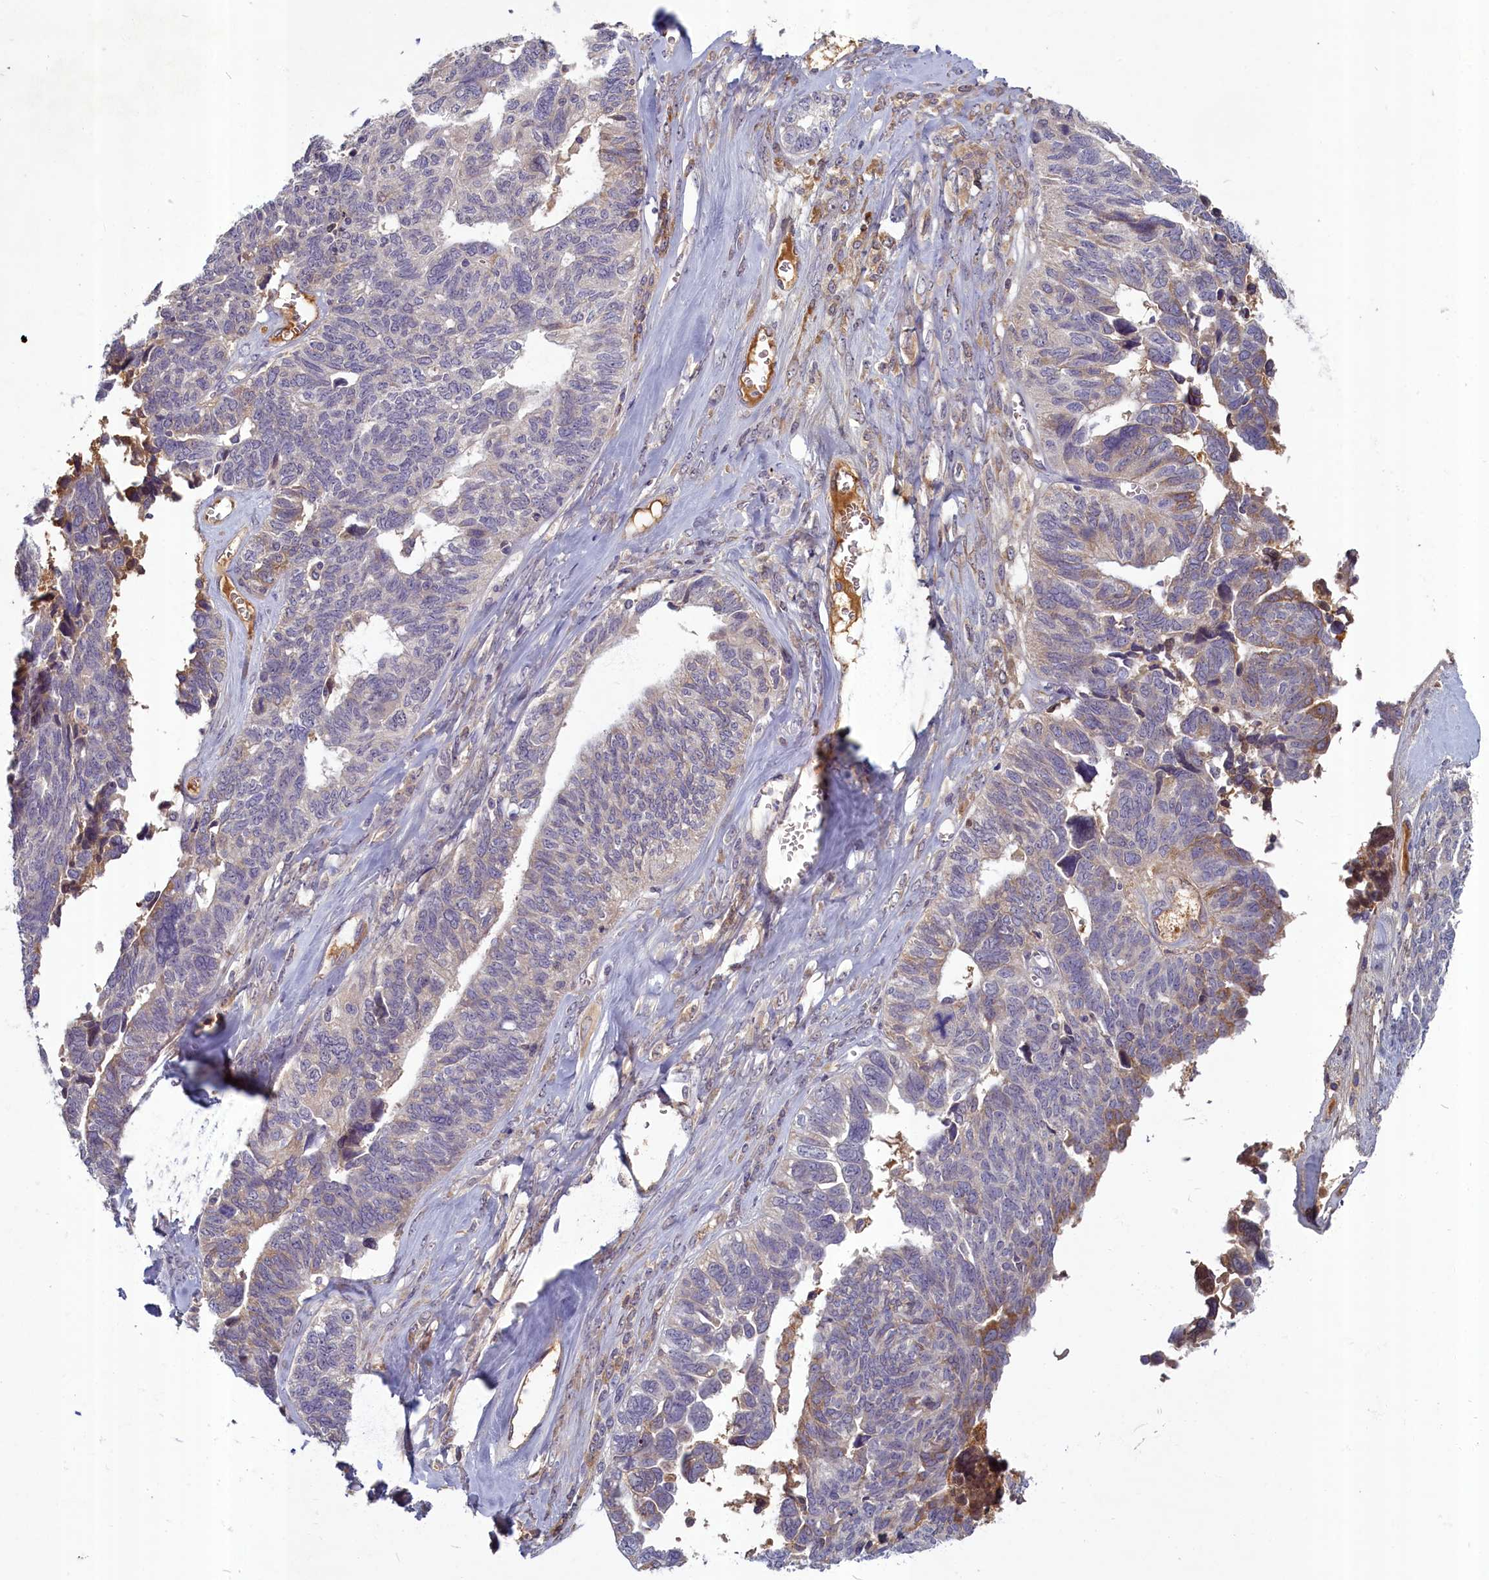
{"staining": {"intensity": "weak", "quantity": "<25%", "location": "cytoplasmic/membranous"}, "tissue": "ovarian cancer", "cell_type": "Tumor cells", "image_type": "cancer", "snomed": [{"axis": "morphology", "description": "Cystadenocarcinoma, serous, NOS"}, {"axis": "topography", "description": "Ovary"}], "caption": "A histopathology image of human ovarian serous cystadenocarcinoma is negative for staining in tumor cells. Brightfield microscopy of IHC stained with DAB (3,3'-diaminobenzidine) (brown) and hematoxylin (blue), captured at high magnification.", "gene": "SV2C", "patient": {"sex": "female", "age": 79}}